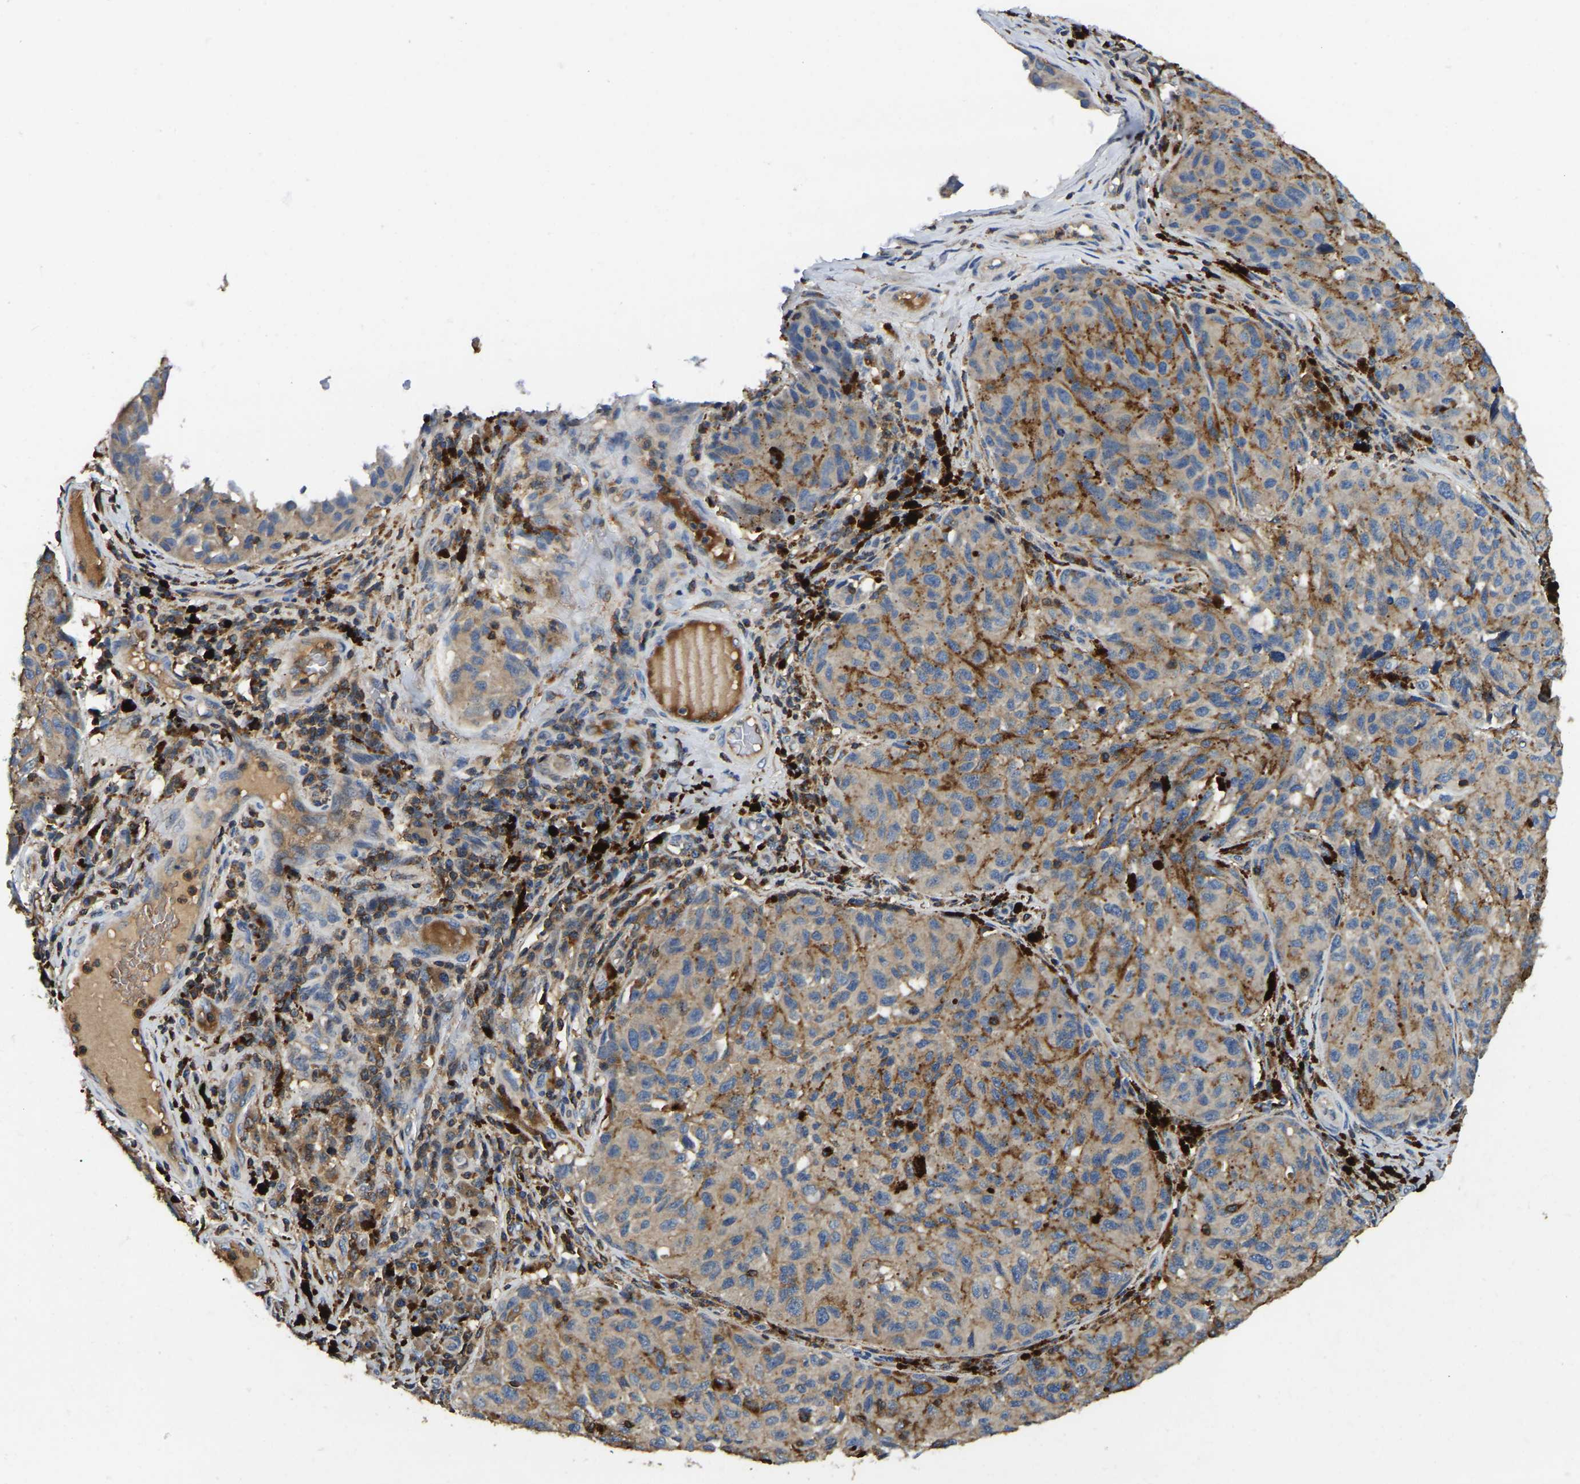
{"staining": {"intensity": "weak", "quantity": "25%-75%", "location": "cytoplasmic/membranous"}, "tissue": "melanoma", "cell_type": "Tumor cells", "image_type": "cancer", "snomed": [{"axis": "morphology", "description": "Malignant melanoma, NOS"}, {"axis": "topography", "description": "Skin"}], "caption": "Malignant melanoma stained for a protein (brown) shows weak cytoplasmic/membranous positive expression in approximately 25%-75% of tumor cells.", "gene": "SMPD2", "patient": {"sex": "female", "age": 73}}